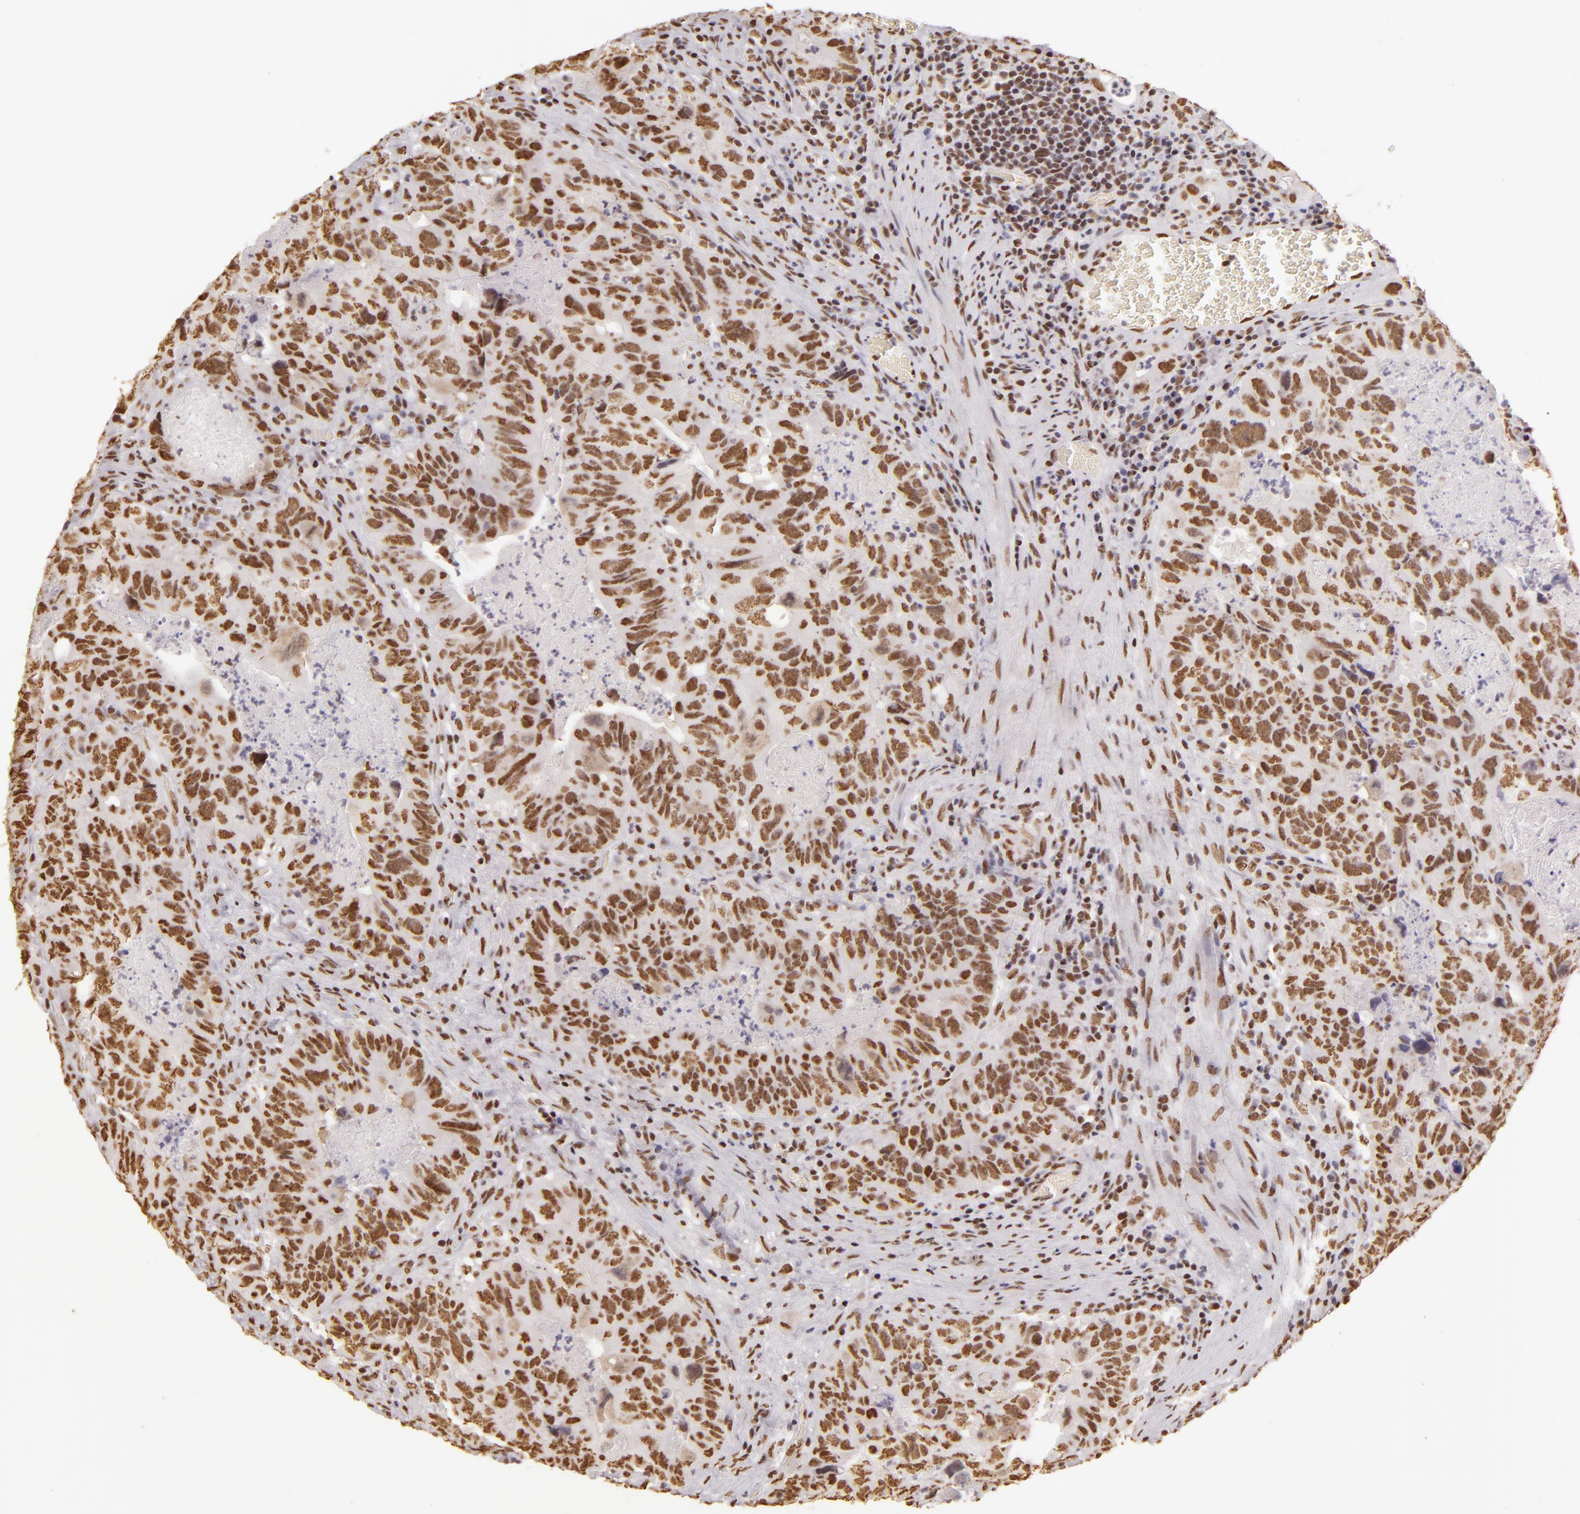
{"staining": {"intensity": "moderate", "quantity": ">75%", "location": "nuclear"}, "tissue": "colorectal cancer", "cell_type": "Tumor cells", "image_type": "cancer", "snomed": [{"axis": "morphology", "description": "Adenocarcinoma, NOS"}, {"axis": "topography", "description": "Rectum"}], "caption": "A medium amount of moderate nuclear positivity is appreciated in about >75% of tumor cells in adenocarcinoma (colorectal) tissue.", "gene": "PAPOLA", "patient": {"sex": "female", "age": 82}}